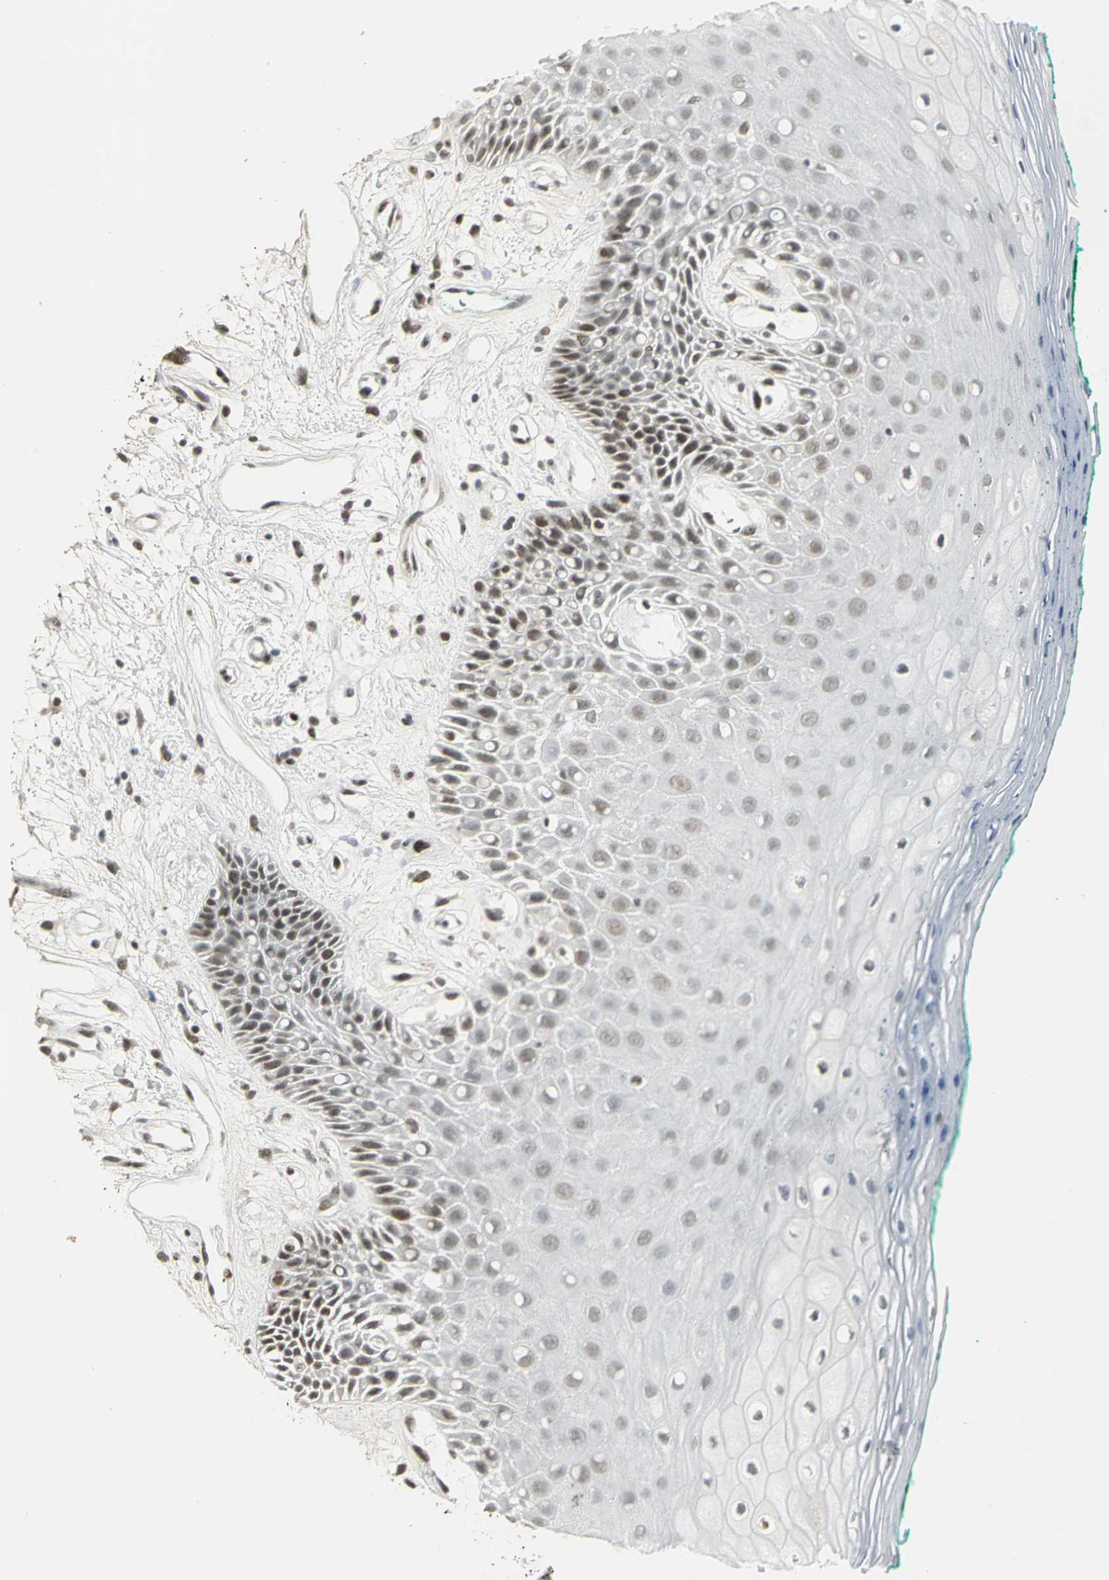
{"staining": {"intensity": "moderate", "quantity": ">75%", "location": "nuclear"}, "tissue": "oral mucosa", "cell_type": "Squamous epithelial cells", "image_type": "normal", "snomed": [{"axis": "morphology", "description": "Normal tissue, NOS"}, {"axis": "morphology", "description": "Squamous cell carcinoma, NOS"}, {"axis": "topography", "description": "Skeletal muscle"}, {"axis": "topography", "description": "Oral tissue"}, {"axis": "topography", "description": "Head-Neck"}], "caption": "About >75% of squamous epithelial cells in unremarkable oral mucosa display moderate nuclear protein expression as visualized by brown immunohistochemical staining.", "gene": "CBX3", "patient": {"sex": "female", "age": 84}}